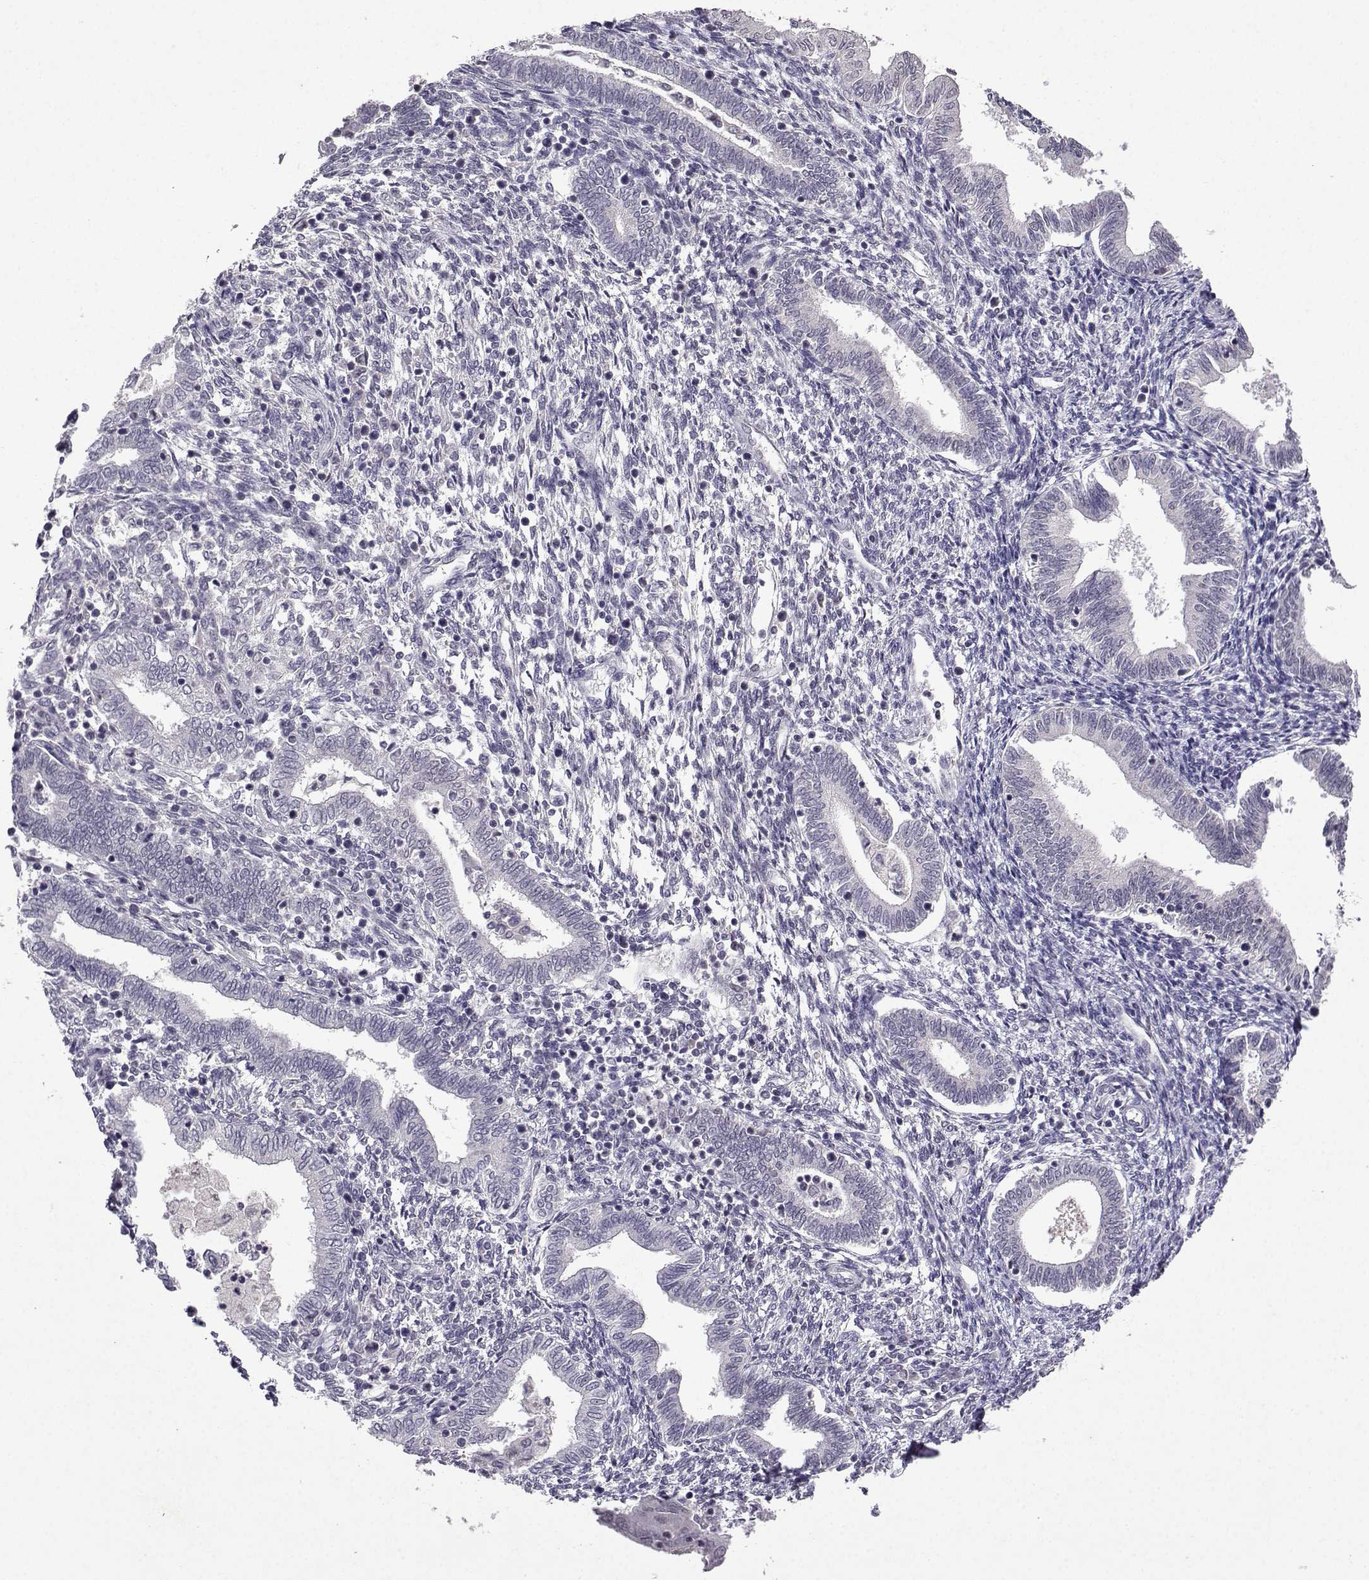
{"staining": {"intensity": "negative", "quantity": "none", "location": "none"}, "tissue": "endometrium", "cell_type": "Cells in endometrial stroma", "image_type": "normal", "snomed": [{"axis": "morphology", "description": "Normal tissue, NOS"}, {"axis": "topography", "description": "Endometrium"}], "caption": "Immunohistochemistry image of unremarkable endometrium: endometrium stained with DAB (3,3'-diaminobenzidine) displays no significant protein staining in cells in endometrial stroma.", "gene": "CCL28", "patient": {"sex": "female", "age": 42}}